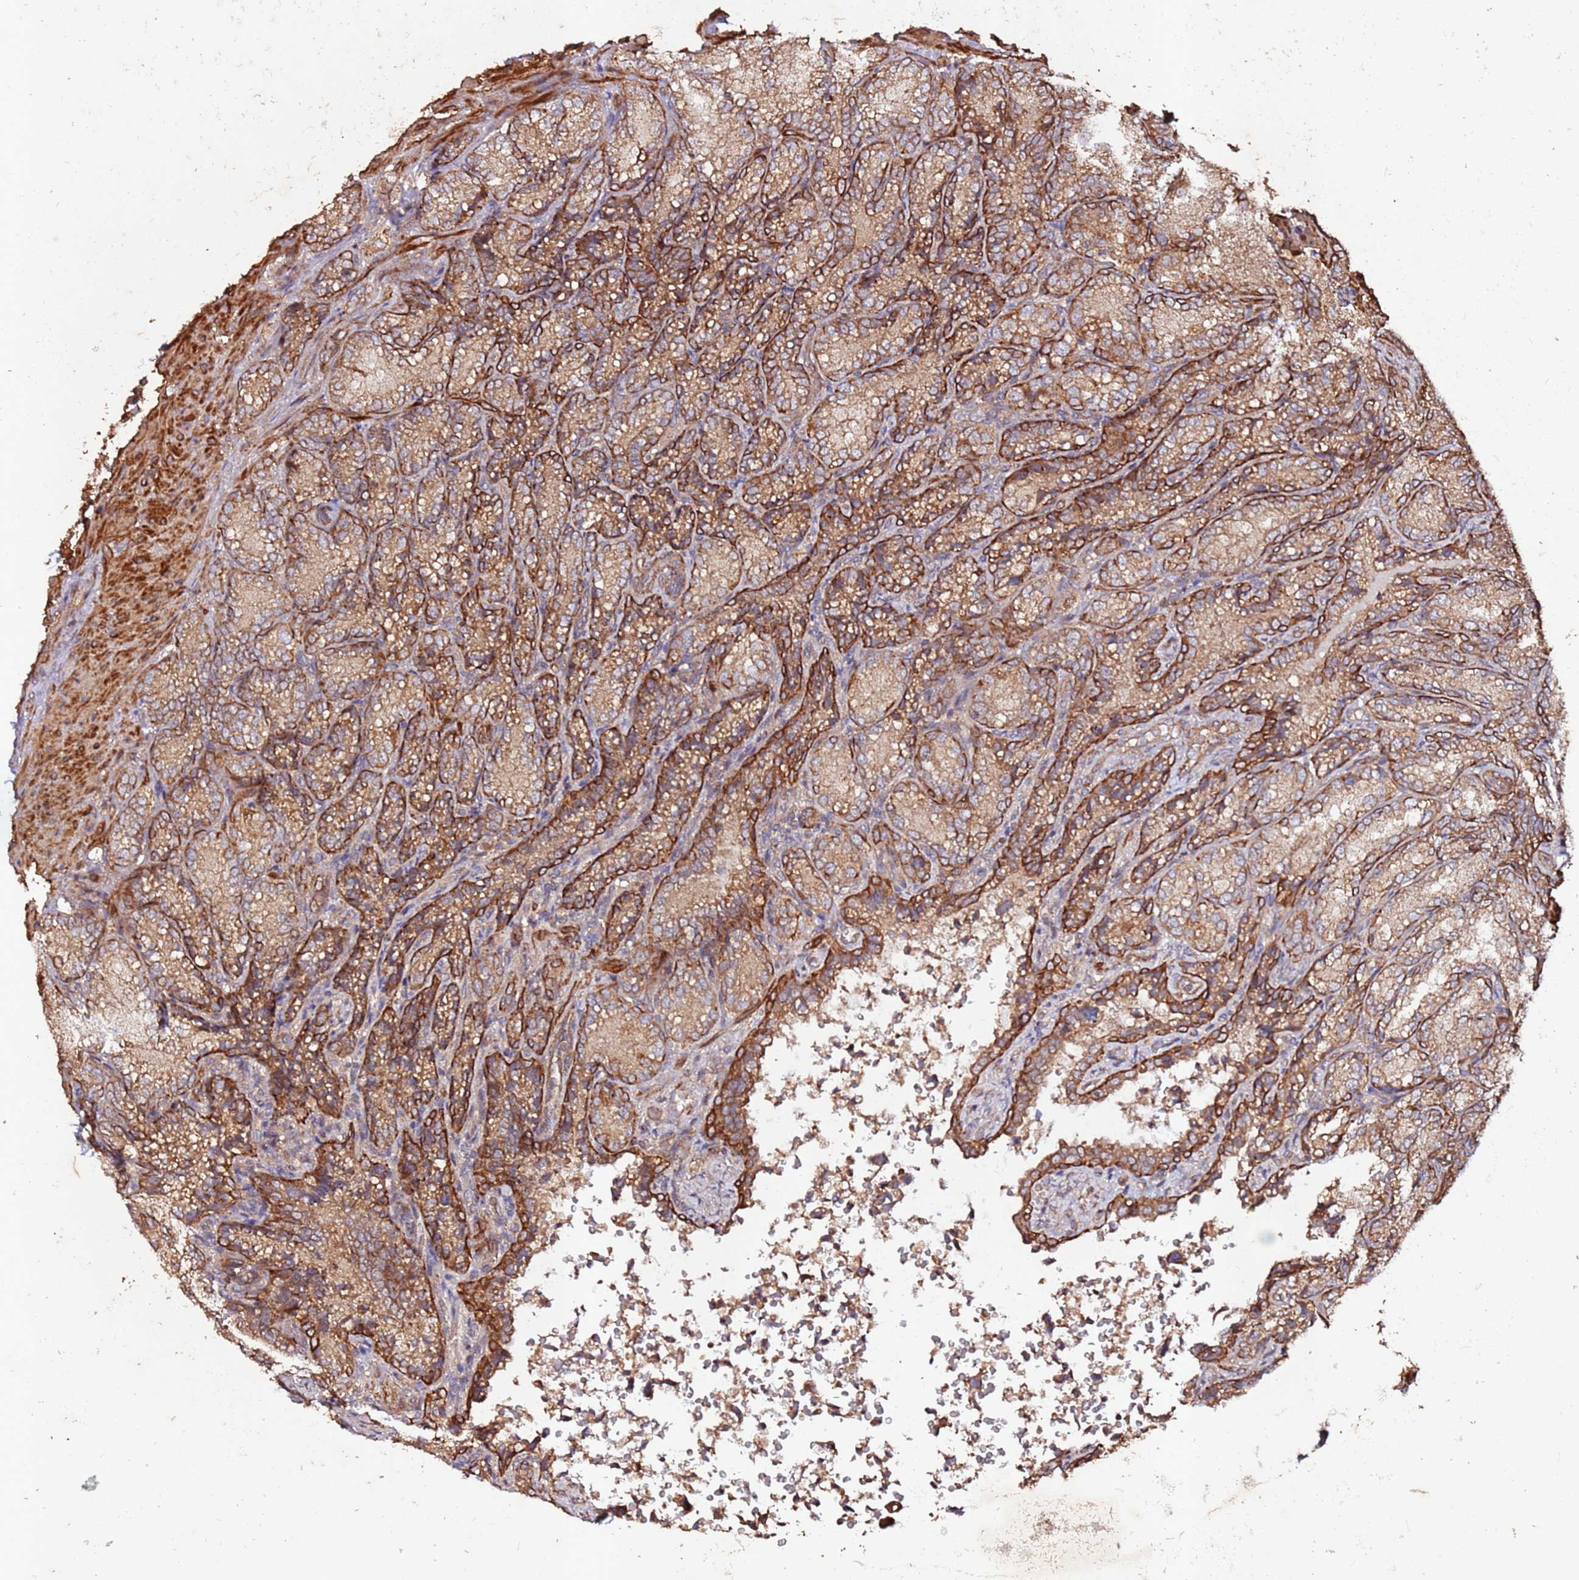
{"staining": {"intensity": "strong", "quantity": "25%-75%", "location": "cytoplasmic/membranous"}, "tissue": "seminal vesicle", "cell_type": "Glandular cells", "image_type": "normal", "snomed": [{"axis": "morphology", "description": "Normal tissue, NOS"}, {"axis": "topography", "description": "Seminal veicle"}], "caption": "Unremarkable seminal vesicle shows strong cytoplasmic/membranous staining in about 25%-75% of glandular cells, visualized by immunohistochemistry.", "gene": "FAM186A", "patient": {"sex": "male", "age": 58}}